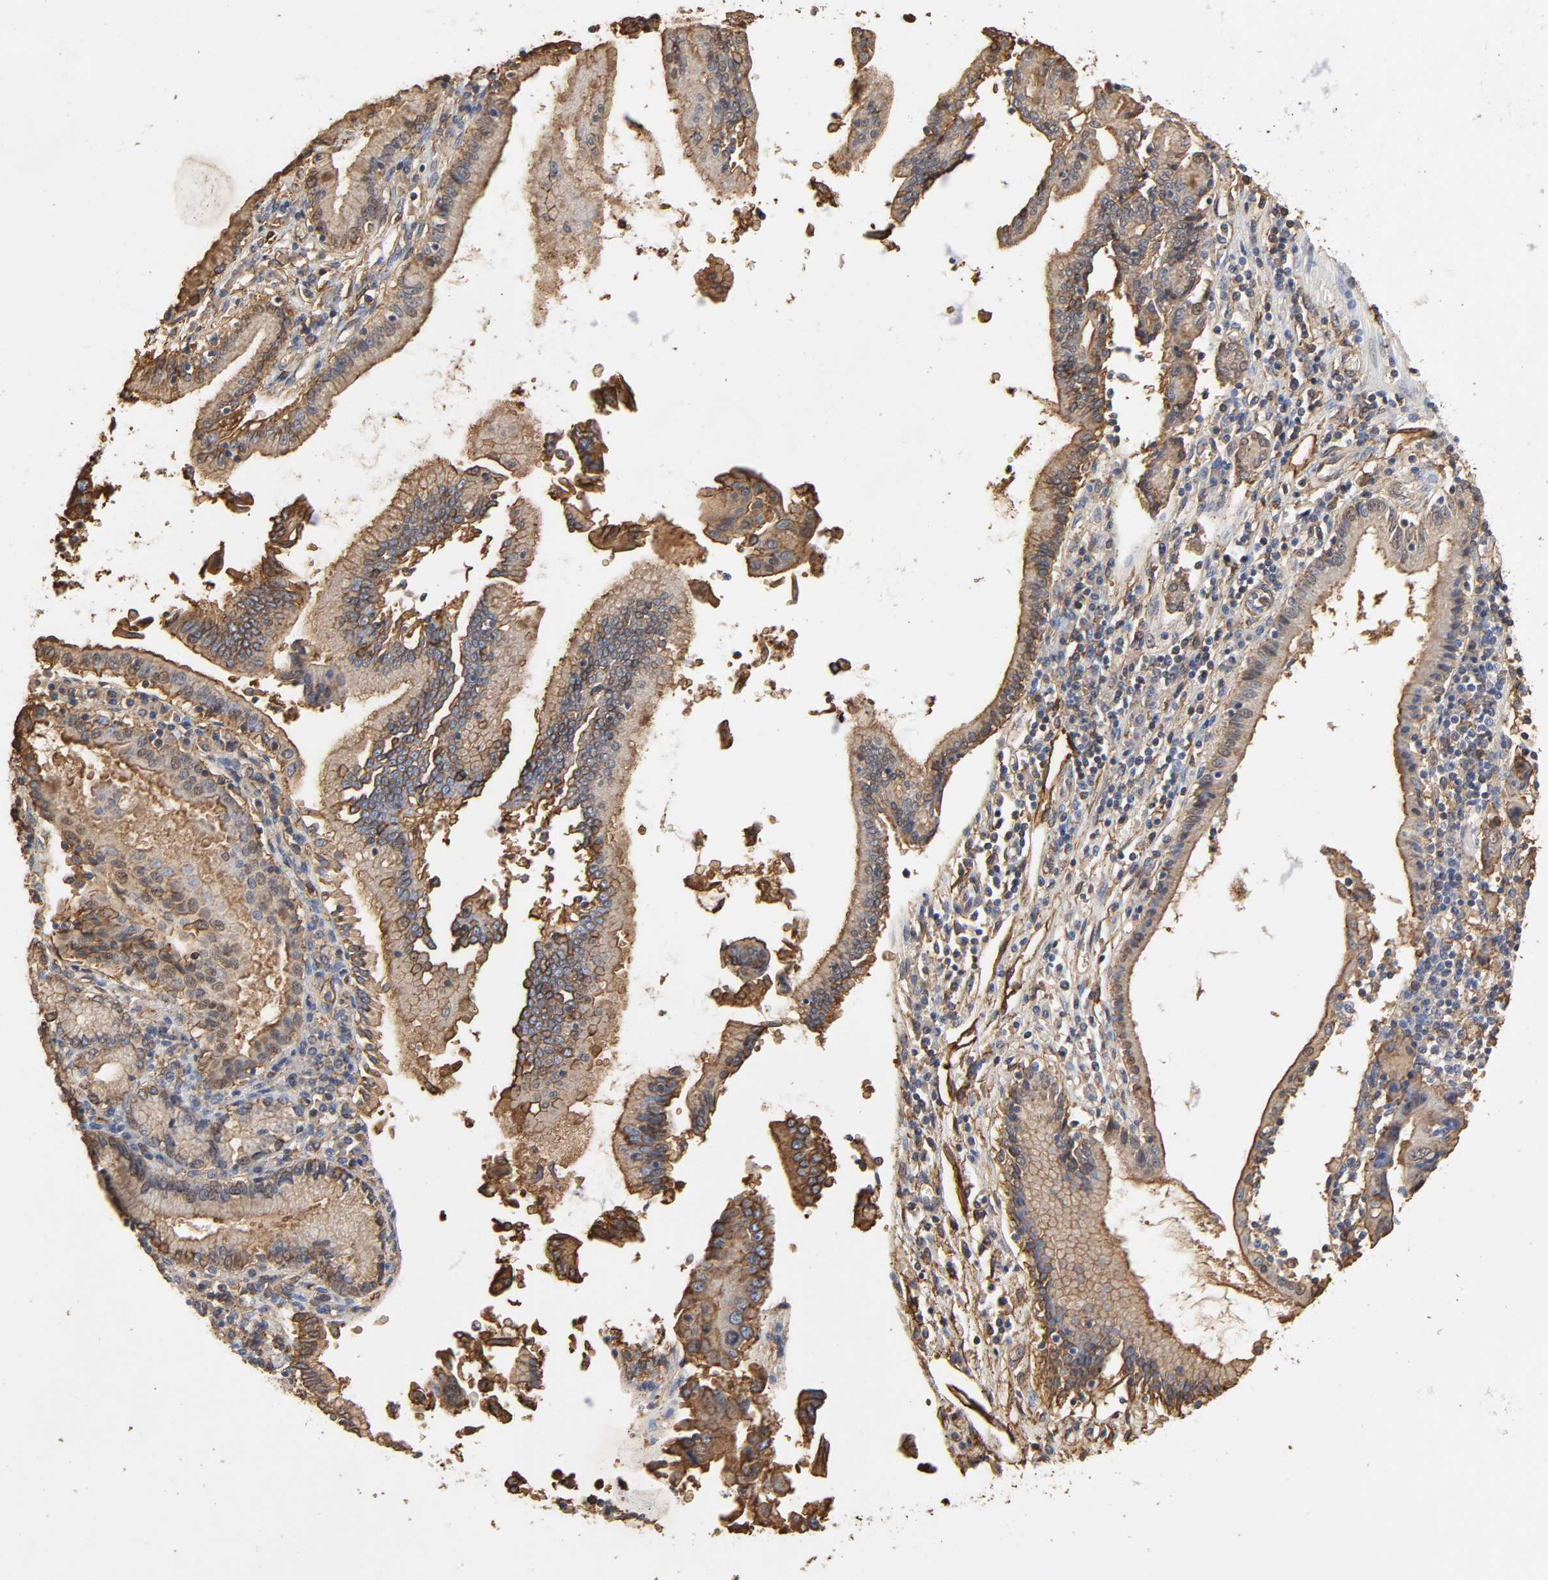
{"staining": {"intensity": "moderate", "quantity": ">75%", "location": "cytoplasmic/membranous"}, "tissue": "pancreatic cancer", "cell_type": "Tumor cells", "image_type": "cancer", "snomed": [{"axis": "morphology", "description": "Adenocarcinoma, NOS"}, {"axis": "topography", "description": "Pancreas"}], "caption": "IHC photomicrograph of neoplastic tissue: pancreatic cancer stained using IHC displays medium levels of moderate protein expression localized specifically in the cytoplasmic/membranous of tumor cells, appearing as a cytoplasmic/membranous brown color.", "gene": "ANXA2", "patient": {"sex": "female", "age": 48}}